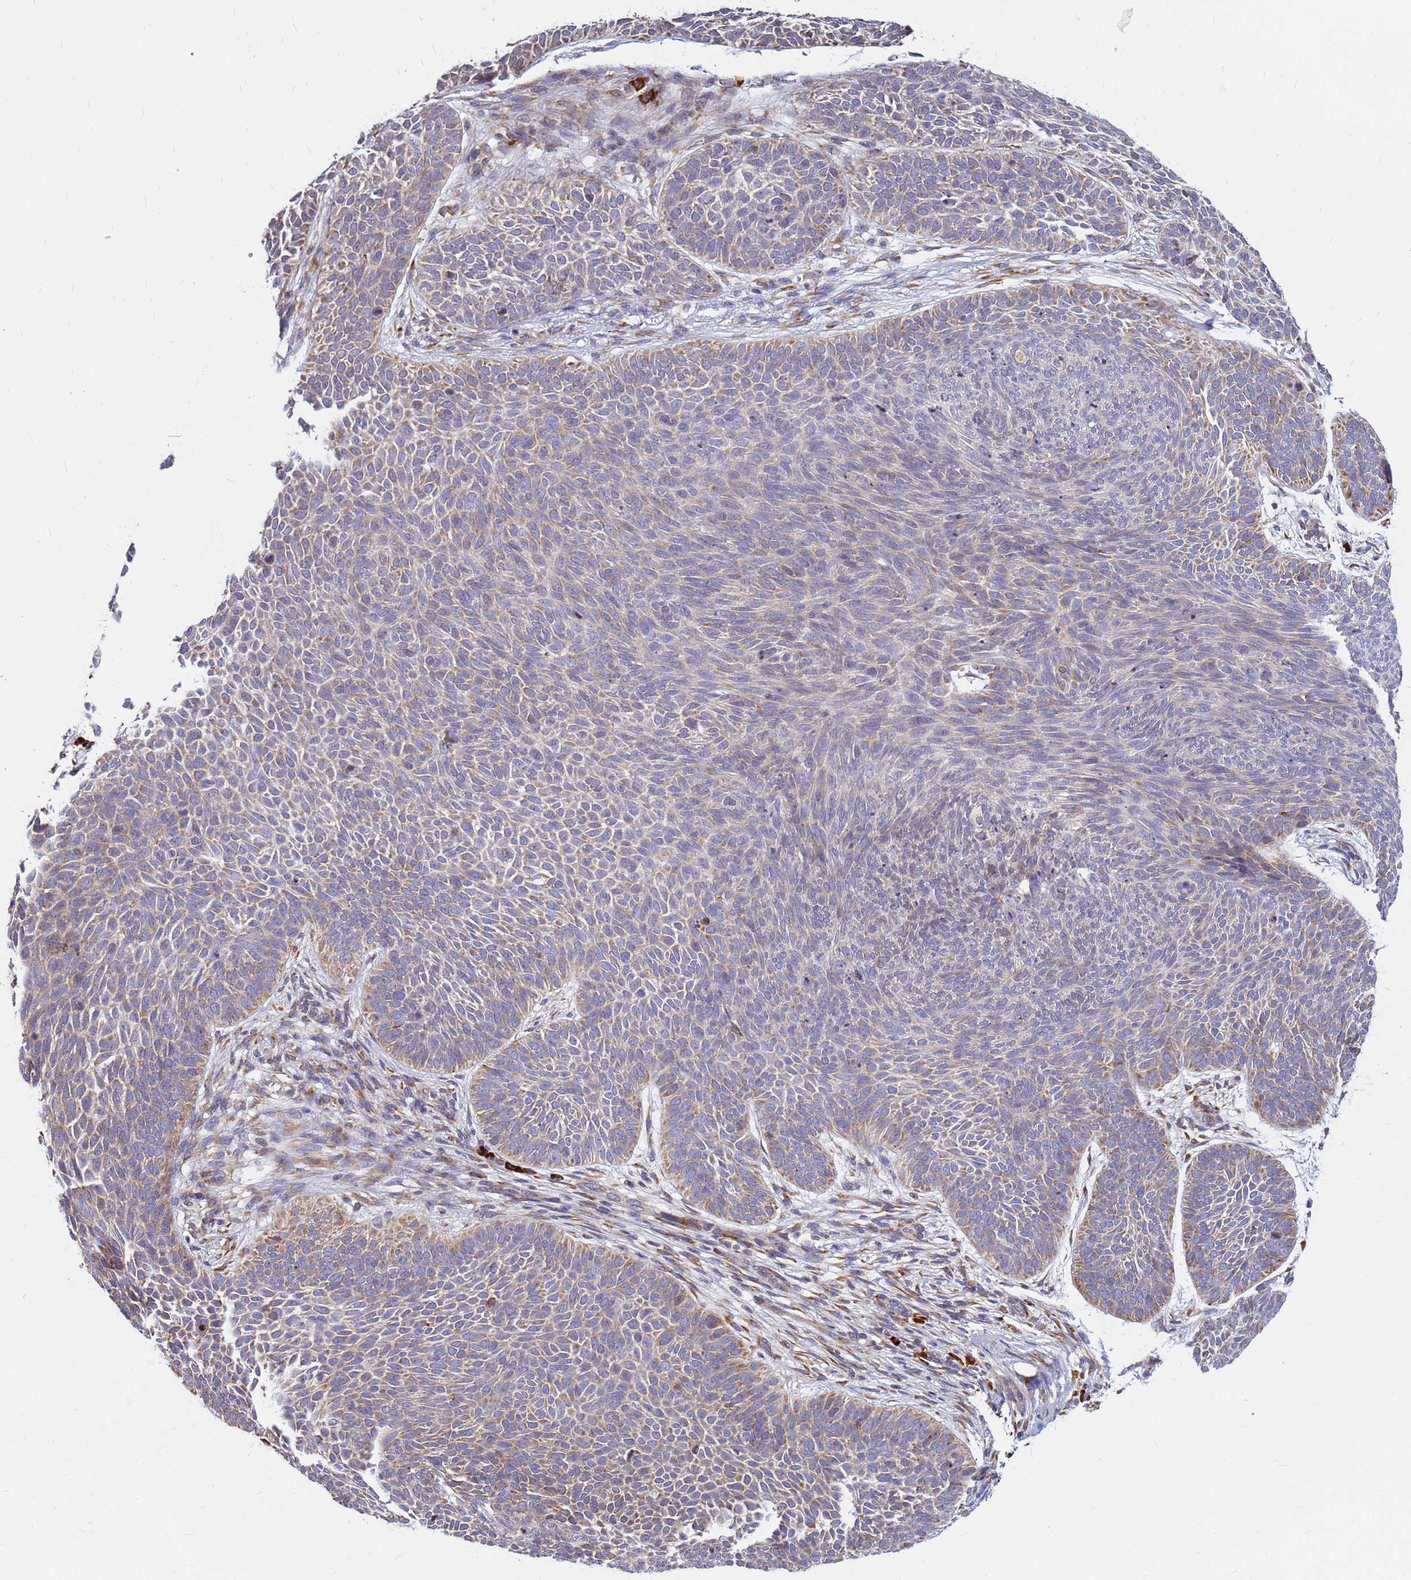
{"staining": {"intensity": "weak", "quantity": "<25%", "location": "cytoplasmic/membranous"}, "tissue": "skin cancer", "cell_type": "Tumor cells", "image_type": "cancer", "snomed": [{"axis": "morphology", "description": "Basal cell carcinoma"}, {"axis": "topography", "description": "Skin"}], "caption": "Immunohistochemical staining of skin basal cell carcinoma displays no significant expression in tumor cells. The staining was performed using DAB (3,3'-diaminobenzidine) to visualize the protein expression in brown, while the nuclei were stained in blue with hematoxylin (Magnification: 20x).", "gene": "SSR4", "patient": {"sex": "male", "age": 85}}